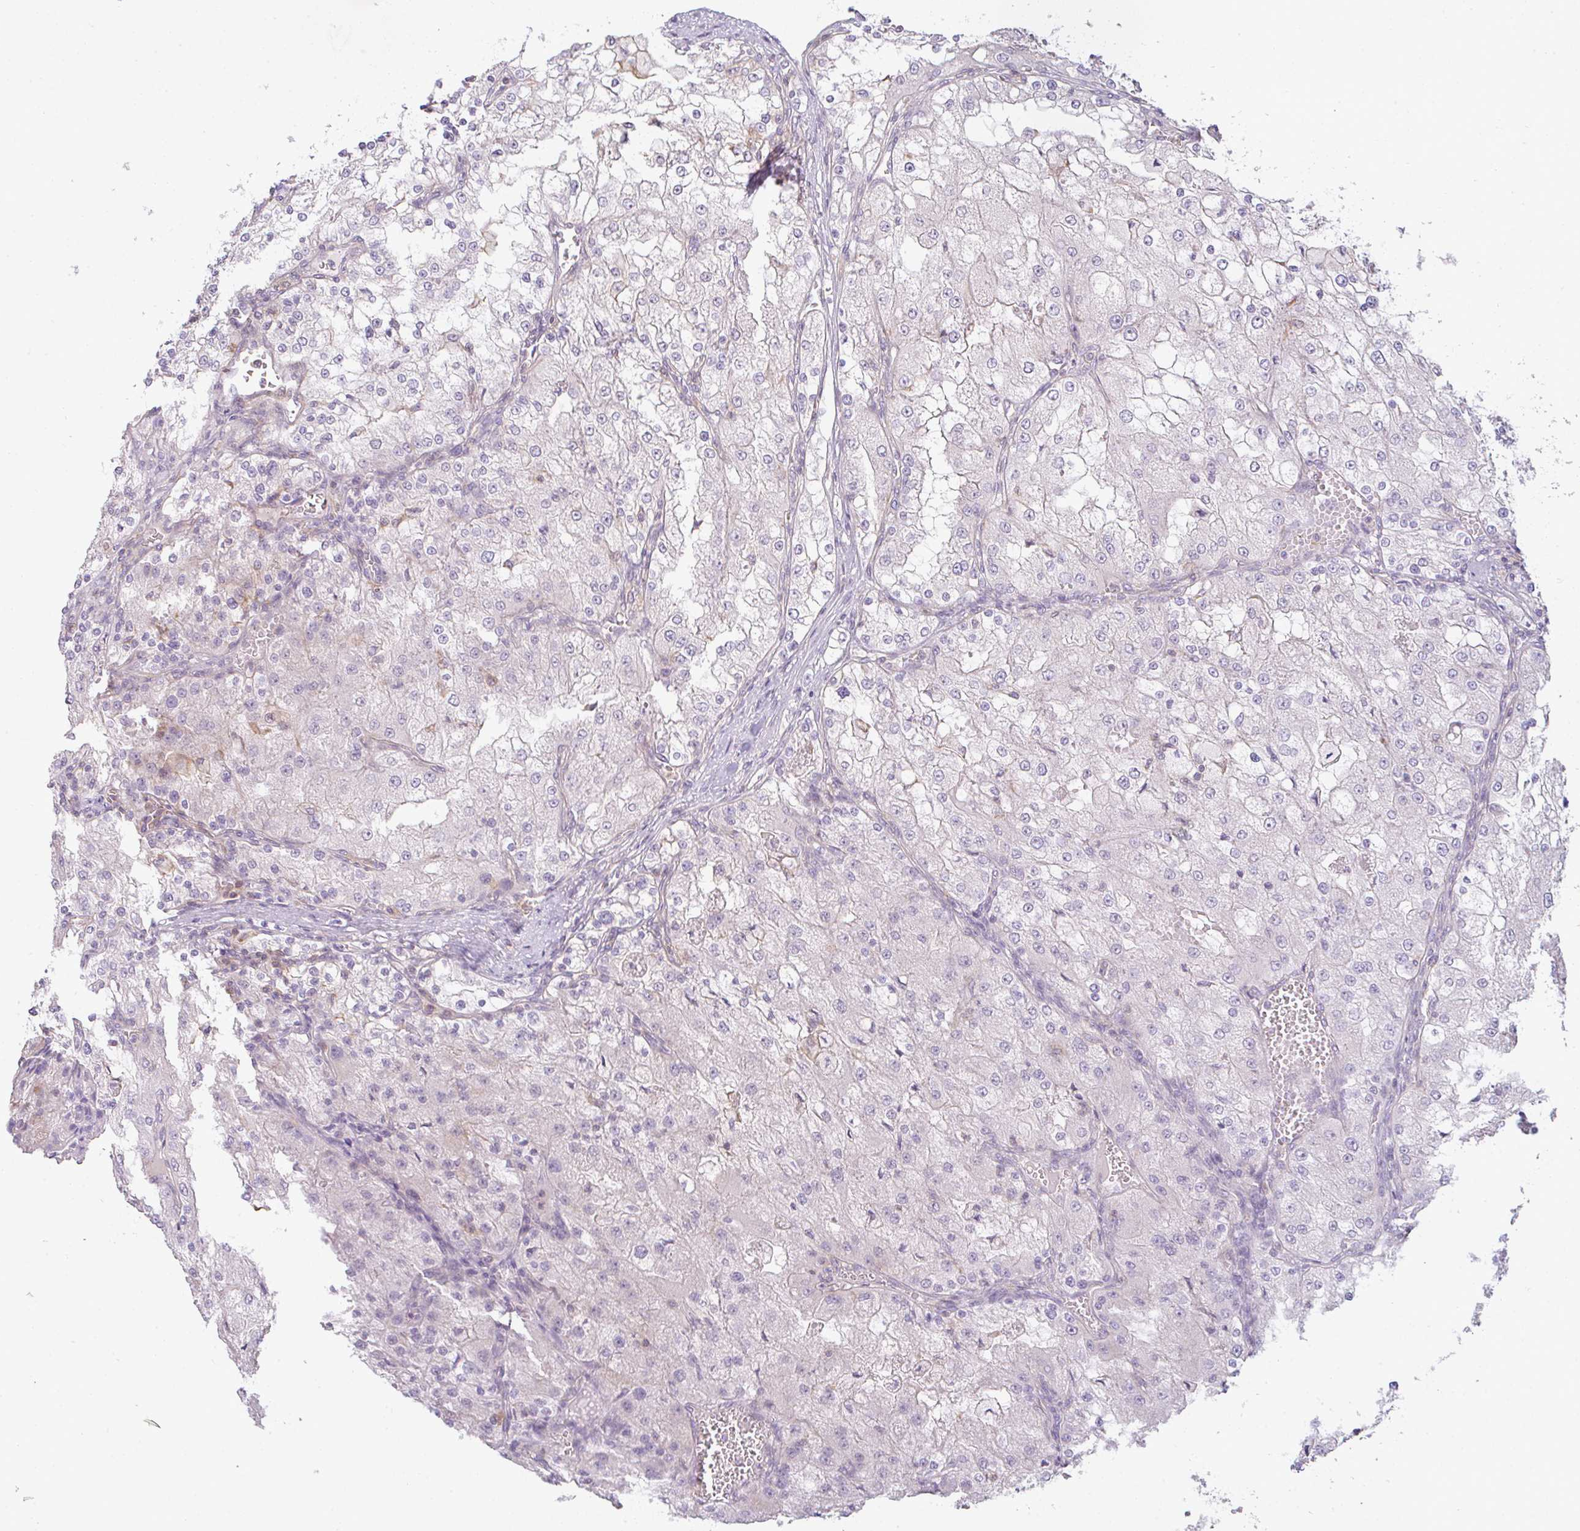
{"staining": {"intensity": "negative", "quantity": "none", "location": "none"}, "tissue": "renal cancer", "cell_type": "Tumor cells", "image_type": "cancer", "snomed": [{"axis": "morphology", "description": "Adenocarcinoma, NOS"}, {"axis": "topography", "description": "Kidney"}], "caption": "This is an immunohistochemistry (IHC) histopathology image of renal adenocarcinoma. There is no expression in tumor cells.", "gene": "CSE1L", "patient": {"sex": "female", "age": 74}}